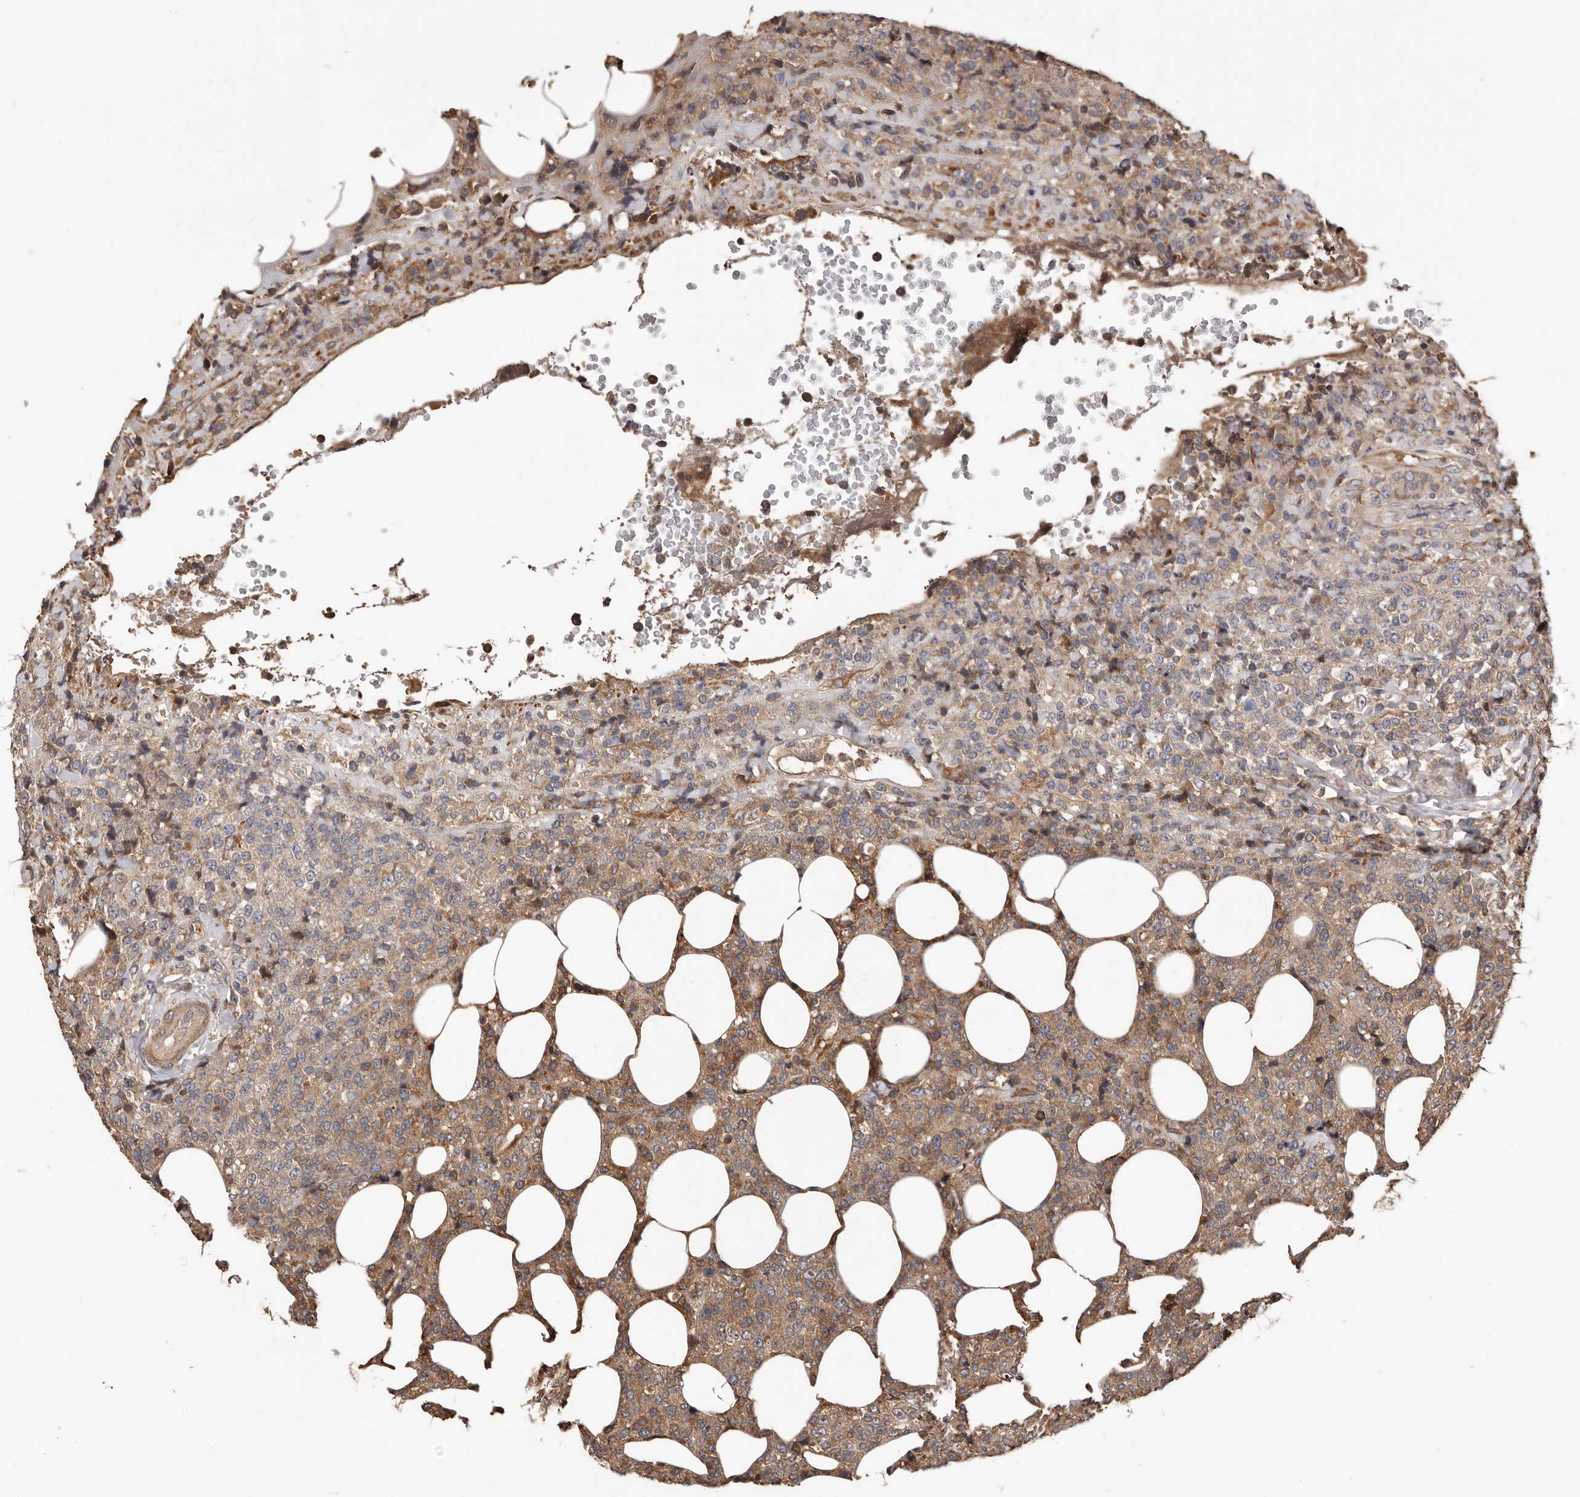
{"staining": {"intensity": "moderate", "quantity": "<25%", "location": "cytoplasmic/membranous"}, "tissue": "lymphoma", "cell_type": "Tumor cells", "image_type": "cancer", "snomed": [{"axis": "morphology", "description": "Malignant lymphoma, non-Hodgkin's type, High grade"}, {"axis": "topography", "description": "Lymph node"}], "caption": "Human lymphoma stained with a protein marker displays moderate staining in tumor cells.", "gene": "ADAMTS2", "patient": {"sex": "male", "age": 13}}